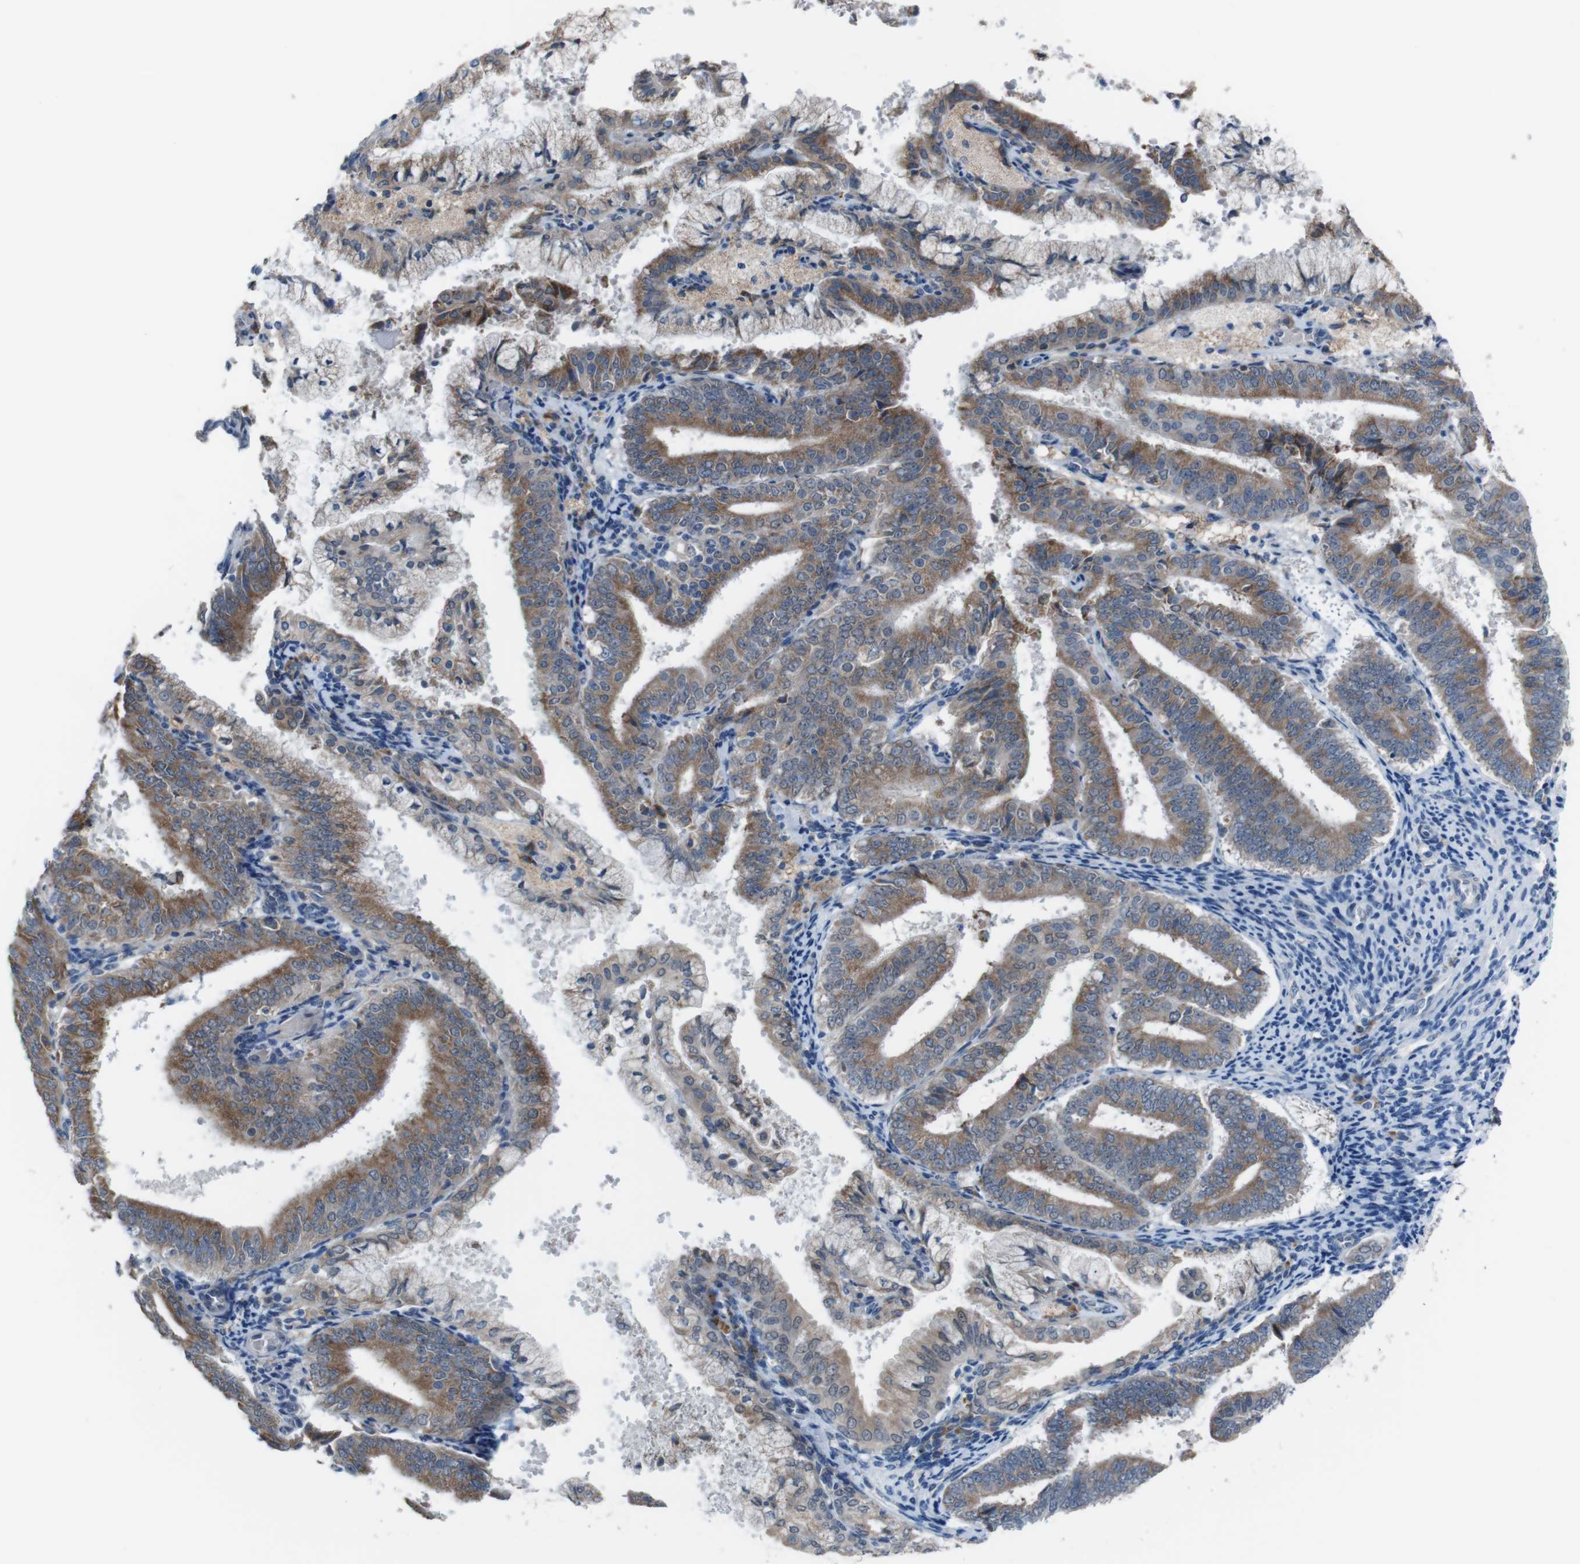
{"staining": {"intensity": "moderate", "quantity": ">75%", "location": "cytoplasmic/membranous"}, "tissue": "endometrial cancer", "cell_type": "Tumor cells", "image_type": "cancer", "snomed": [{"axis": "morphology", "description": "Adenocarcinoma, NOS"}, {"axis": "topography", "description": "Endometrium"}], "caption": "Endometrial cancer tissue demonstrates moderate cytoplasmic/membranous expression in about >75% of tumor cells, visualized by immunohistochemistry.", "gene": "CDH22", "patient": {"sex": "female", "age": 63}}